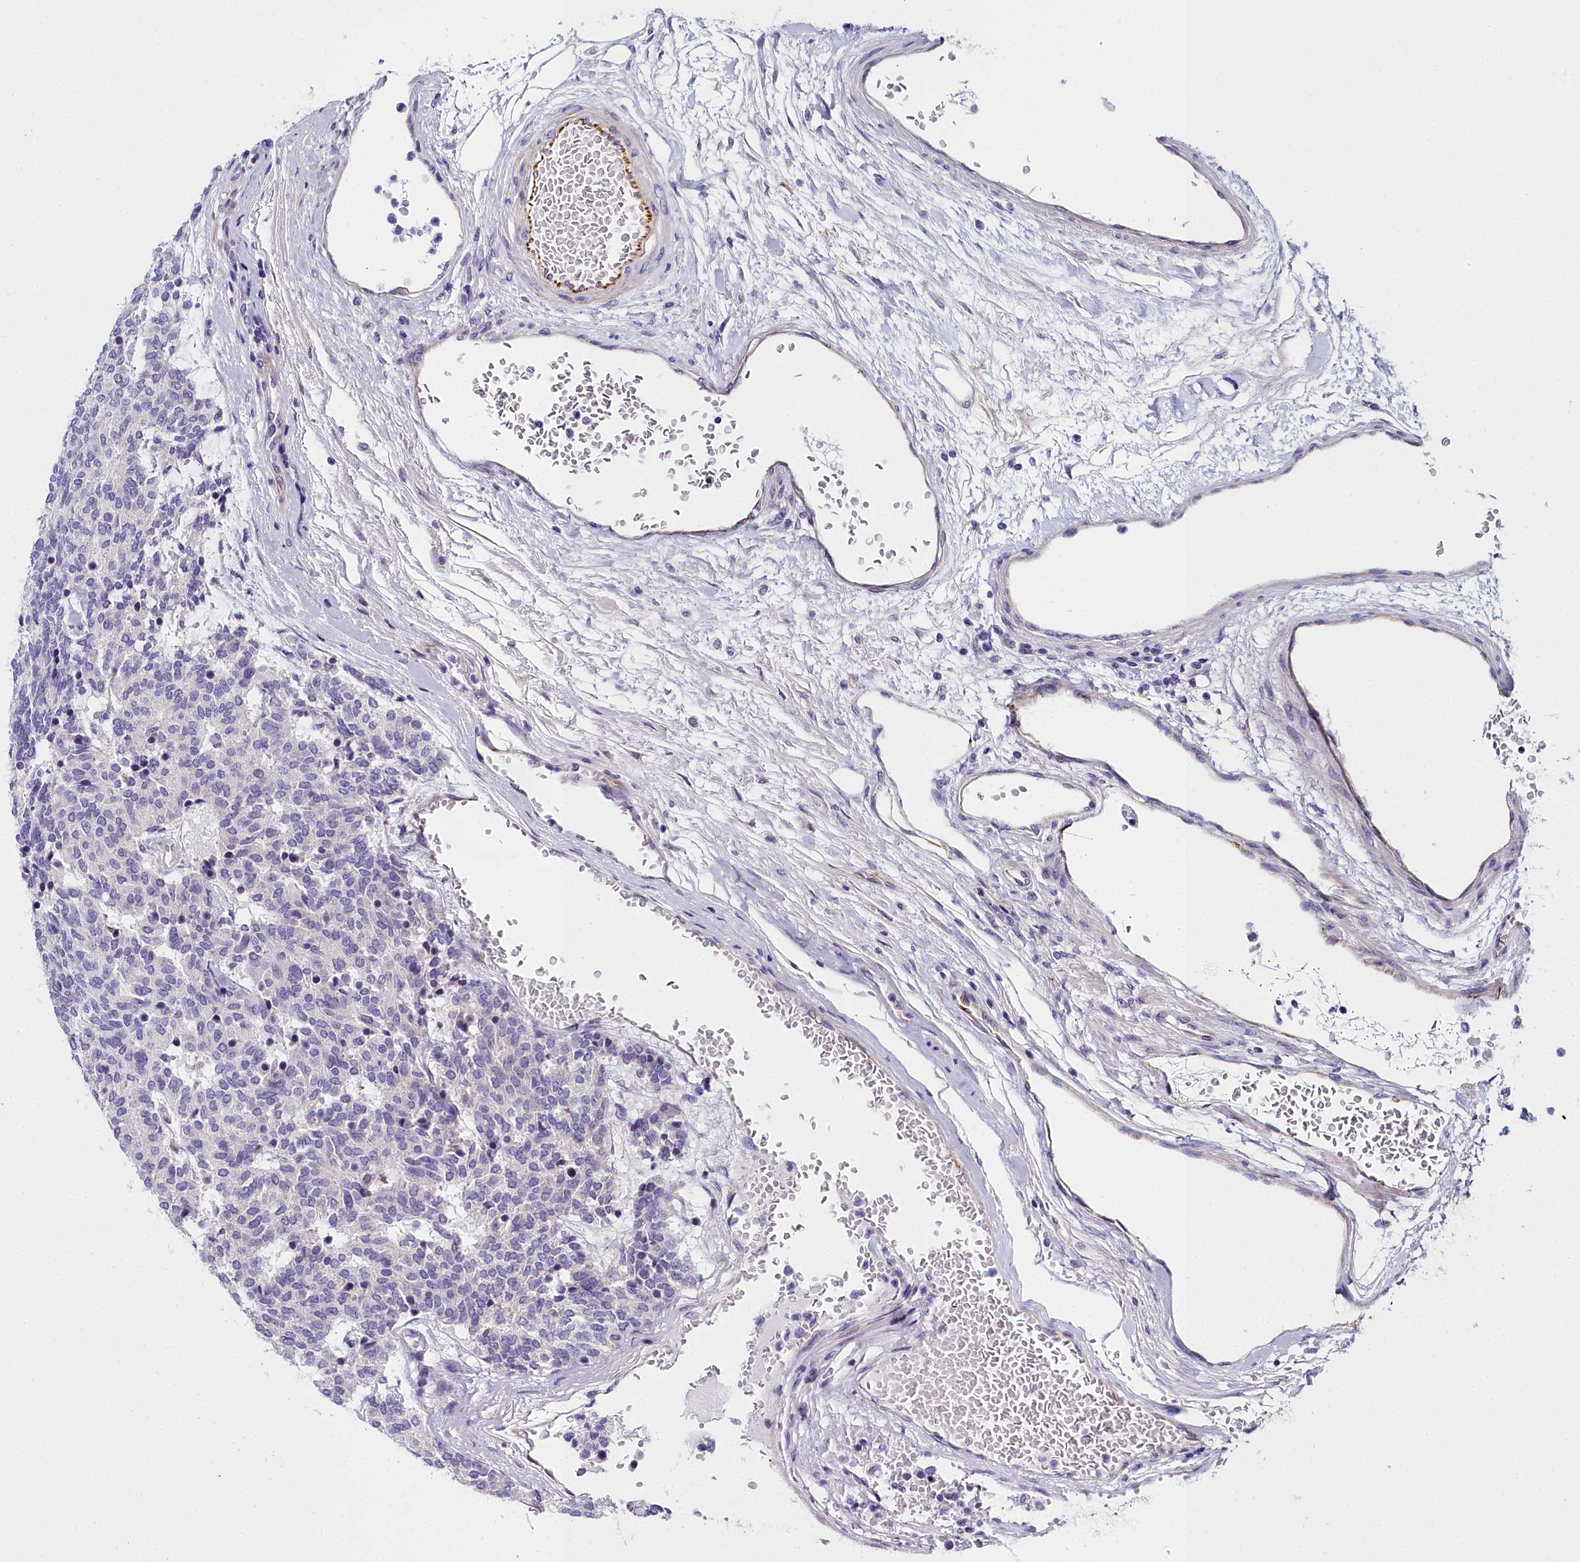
{"staining": {"intensity": "negative", "quantity": "none", "location": "none"}, "tissue": "carcinoid", "cell_type": "Tumor cells", "image_type": "cancer", "snomed": [{"axis": "morphology", "description": "Carcinoid, malignant, NOS"}, {"axis": "topography", "description": "Pancreas"}], "caption": "Carcinoid was stained to show a protein in brown. There is no significant expression in tumor cells.", "gene": "TIMM22", "patient": {"sex": "female", "age": 54}}